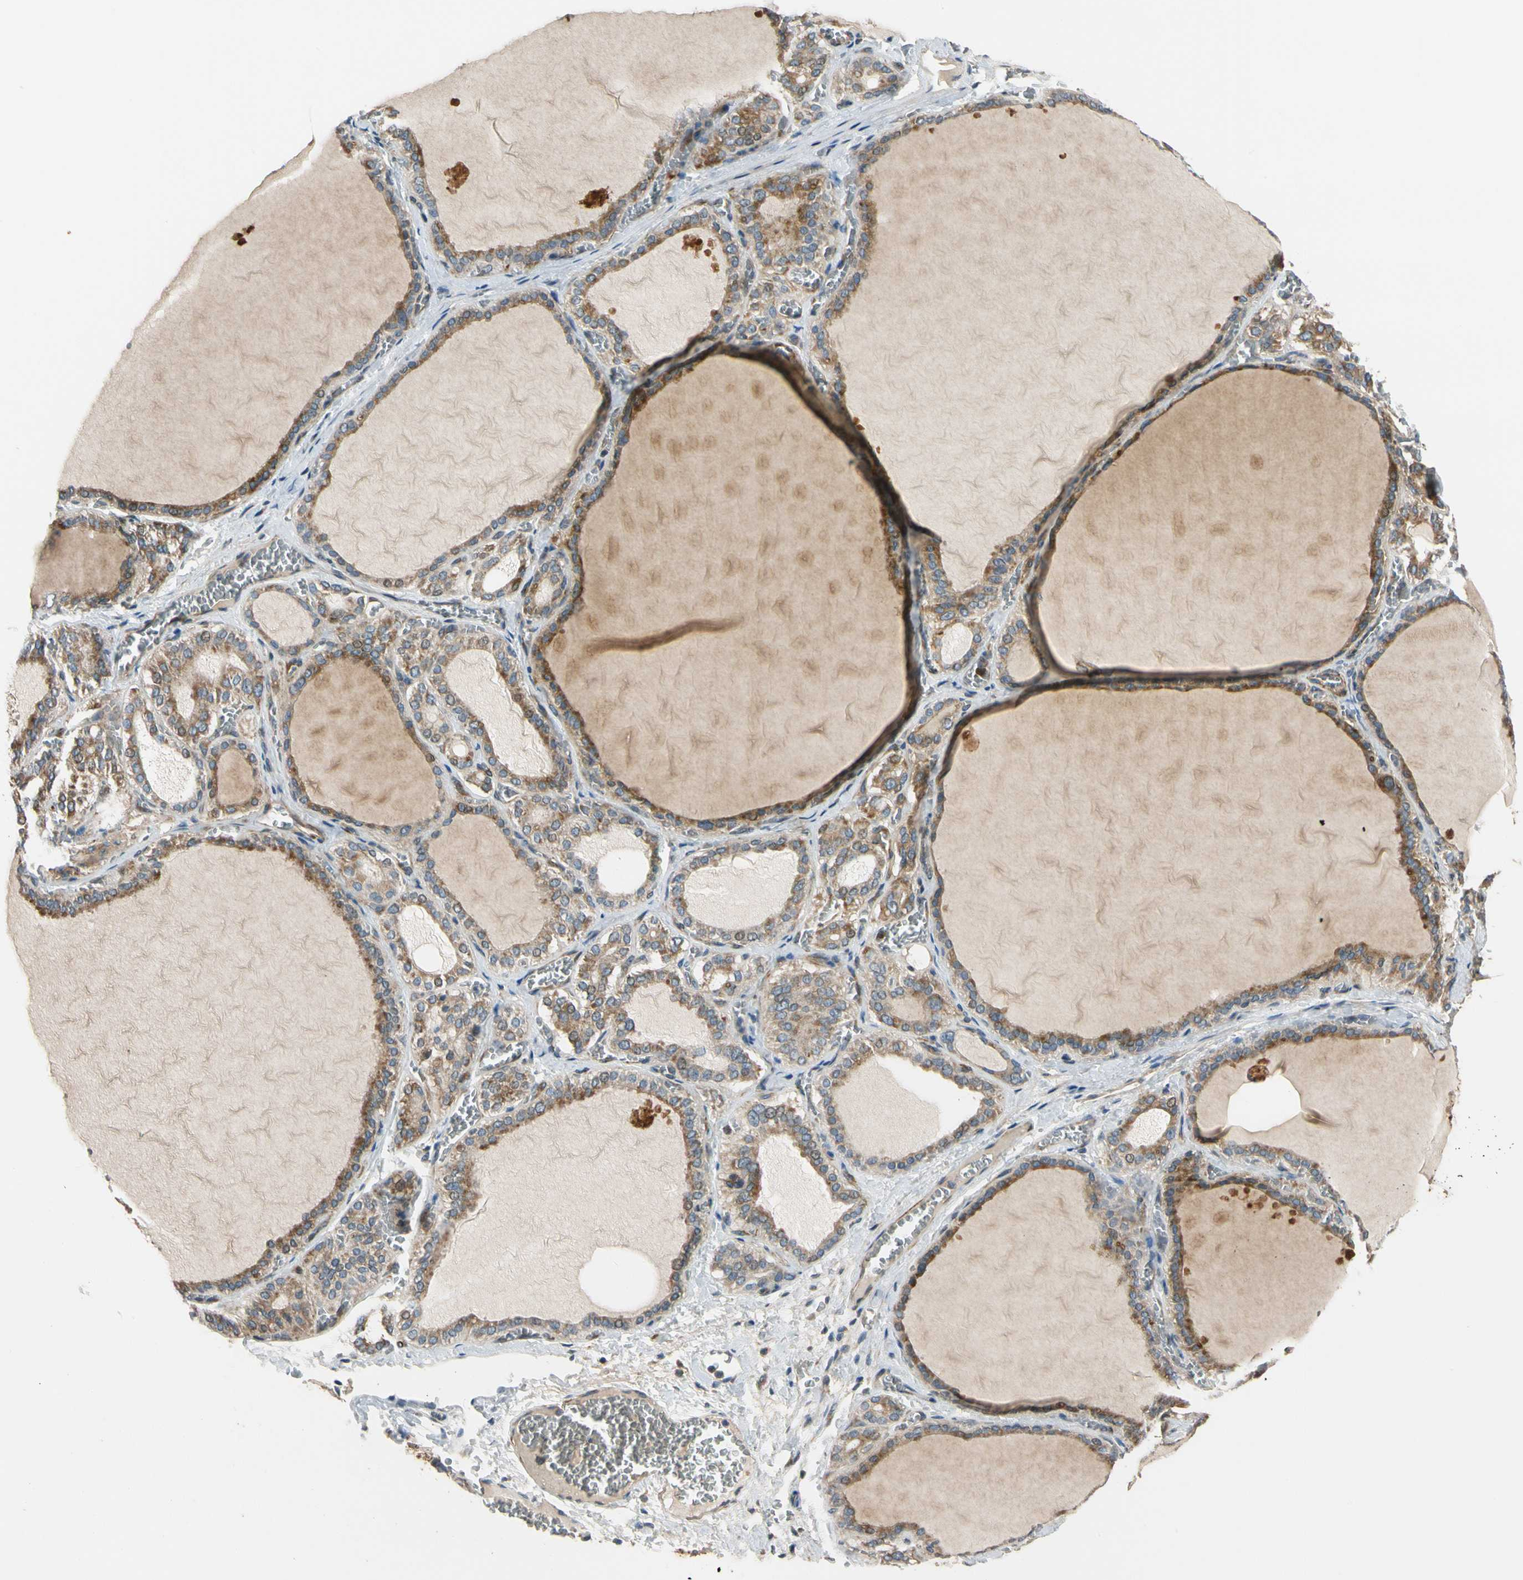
{"staining": {"intensity": "strong", "quantity": ">75%", "location": "cytoplasmic/membranous"}, "tissue": "thyroid gland", "cell_type": "Glandular cells", "image_type": "normal", "snomed": [{"axis": "morphology", "description": "Normal tissue, NOS"}, {"axis": "topography", "description": "Thyroid gland"}], "caption": "Glandular cells exhibit high levels of strong cytoplasmic/membranous expression in about >75% of cells in benign thyroid gland.", "gene": "MST1R", "patient": {"sex": "female", "age": 55}}